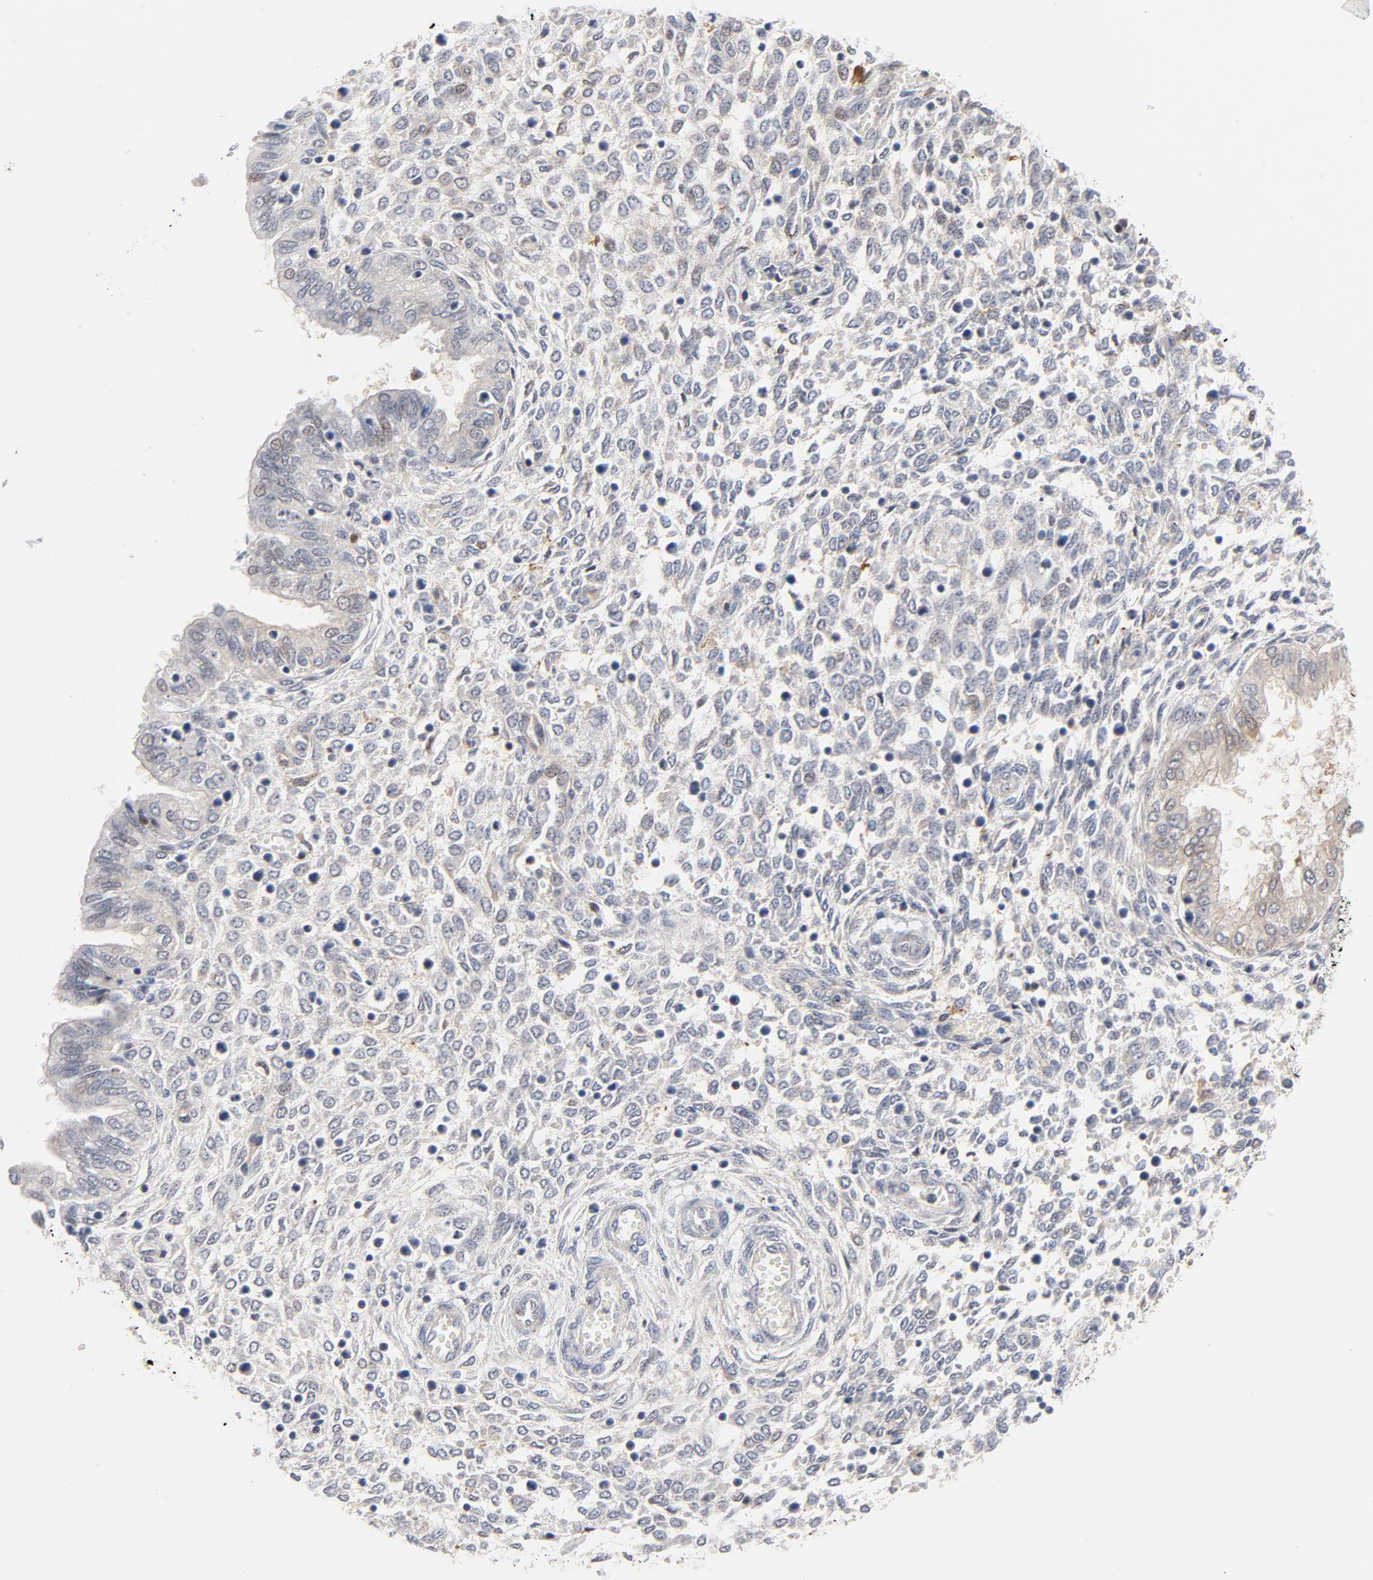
{"staining": {"intensity": "weak", "quantity": "25%-75%", "location": "cytoplasmic/membranous"}, "tissue": "endometrium", "cell_type": "Cells in endometrial stroma", "image_type": "normal", "snomed": [{"axis": "morphology", "description": "Normal tissue, NOS"}, {"axis": "topography", "description": "Endometrium"}], "caption": "Endometrium stained with DAB (3,3'-diaminobenzidine) IHC demonstrates low levels of weak cytoplasmic/membranous positivity in about 25%-75% of cells in endometrial stroma. Using DAB (3,3'-diaminobenzidine) (brown) and hematoxylin (blue) stains, captured at high magnification using brightfield microscopy.", "gene": "RAPGEF4", "patient": {"sex": "female", "age": 33}}